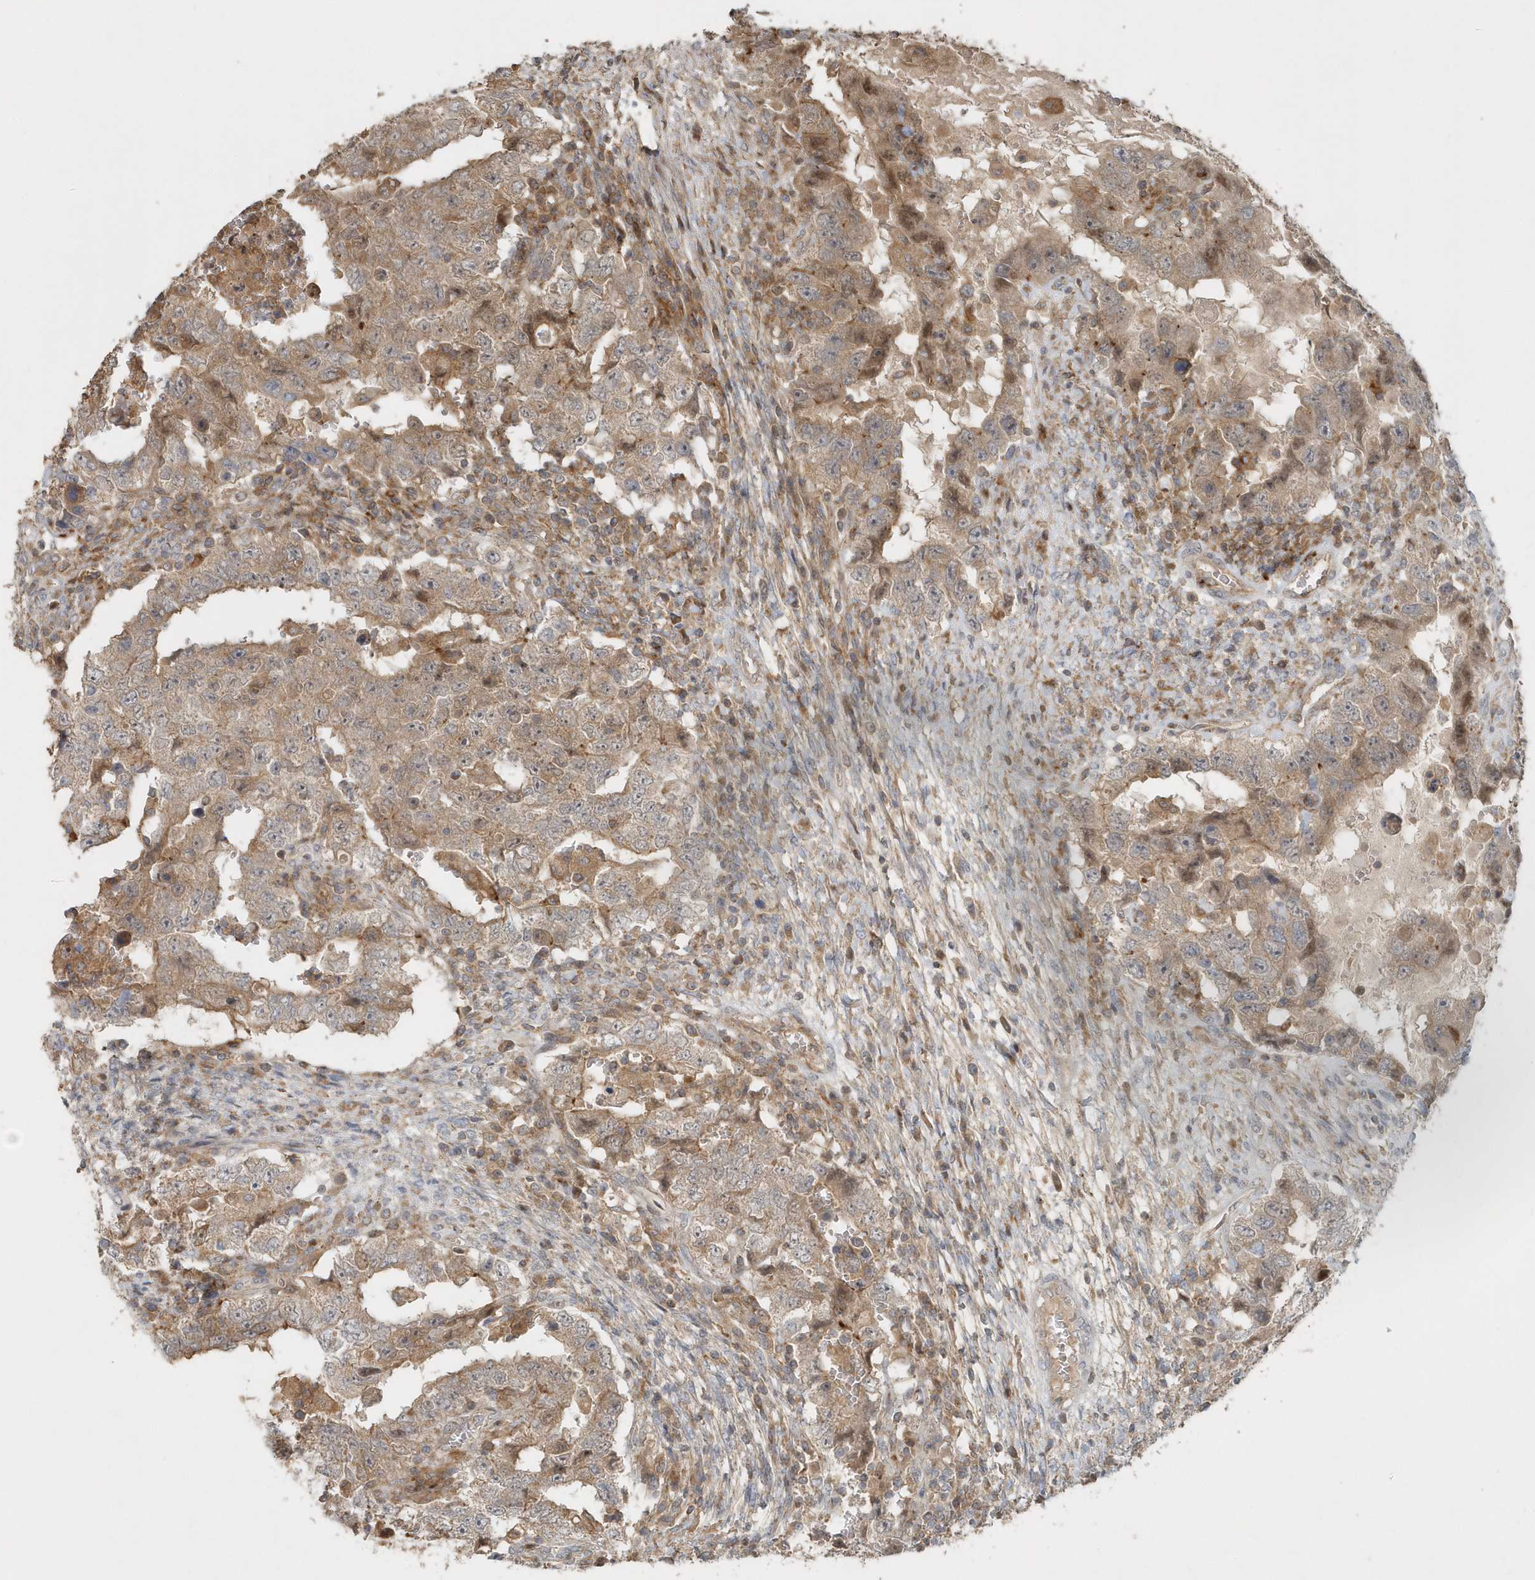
{"staining": {"intensity": "moderate", "quantity": ">75%", "location": "cytoplasmic/membranous"}, "tissue": "testis cancer", "cell_type": "Tumor cells", "image_type": "cancer", "snomed": [{"axis": "morphology", "description": "Carcinoma, Embryonal, NOS"}, {"axis": "topography", "description": "Testis"}], "caption": "Testis cancer (embryonal carcinoma) stained for a protein reveals moderate cytoplasmic/membranous positivity in tumor cells.", "gene": "MMUT", "patient": {"sex": "male", "age": 26}}